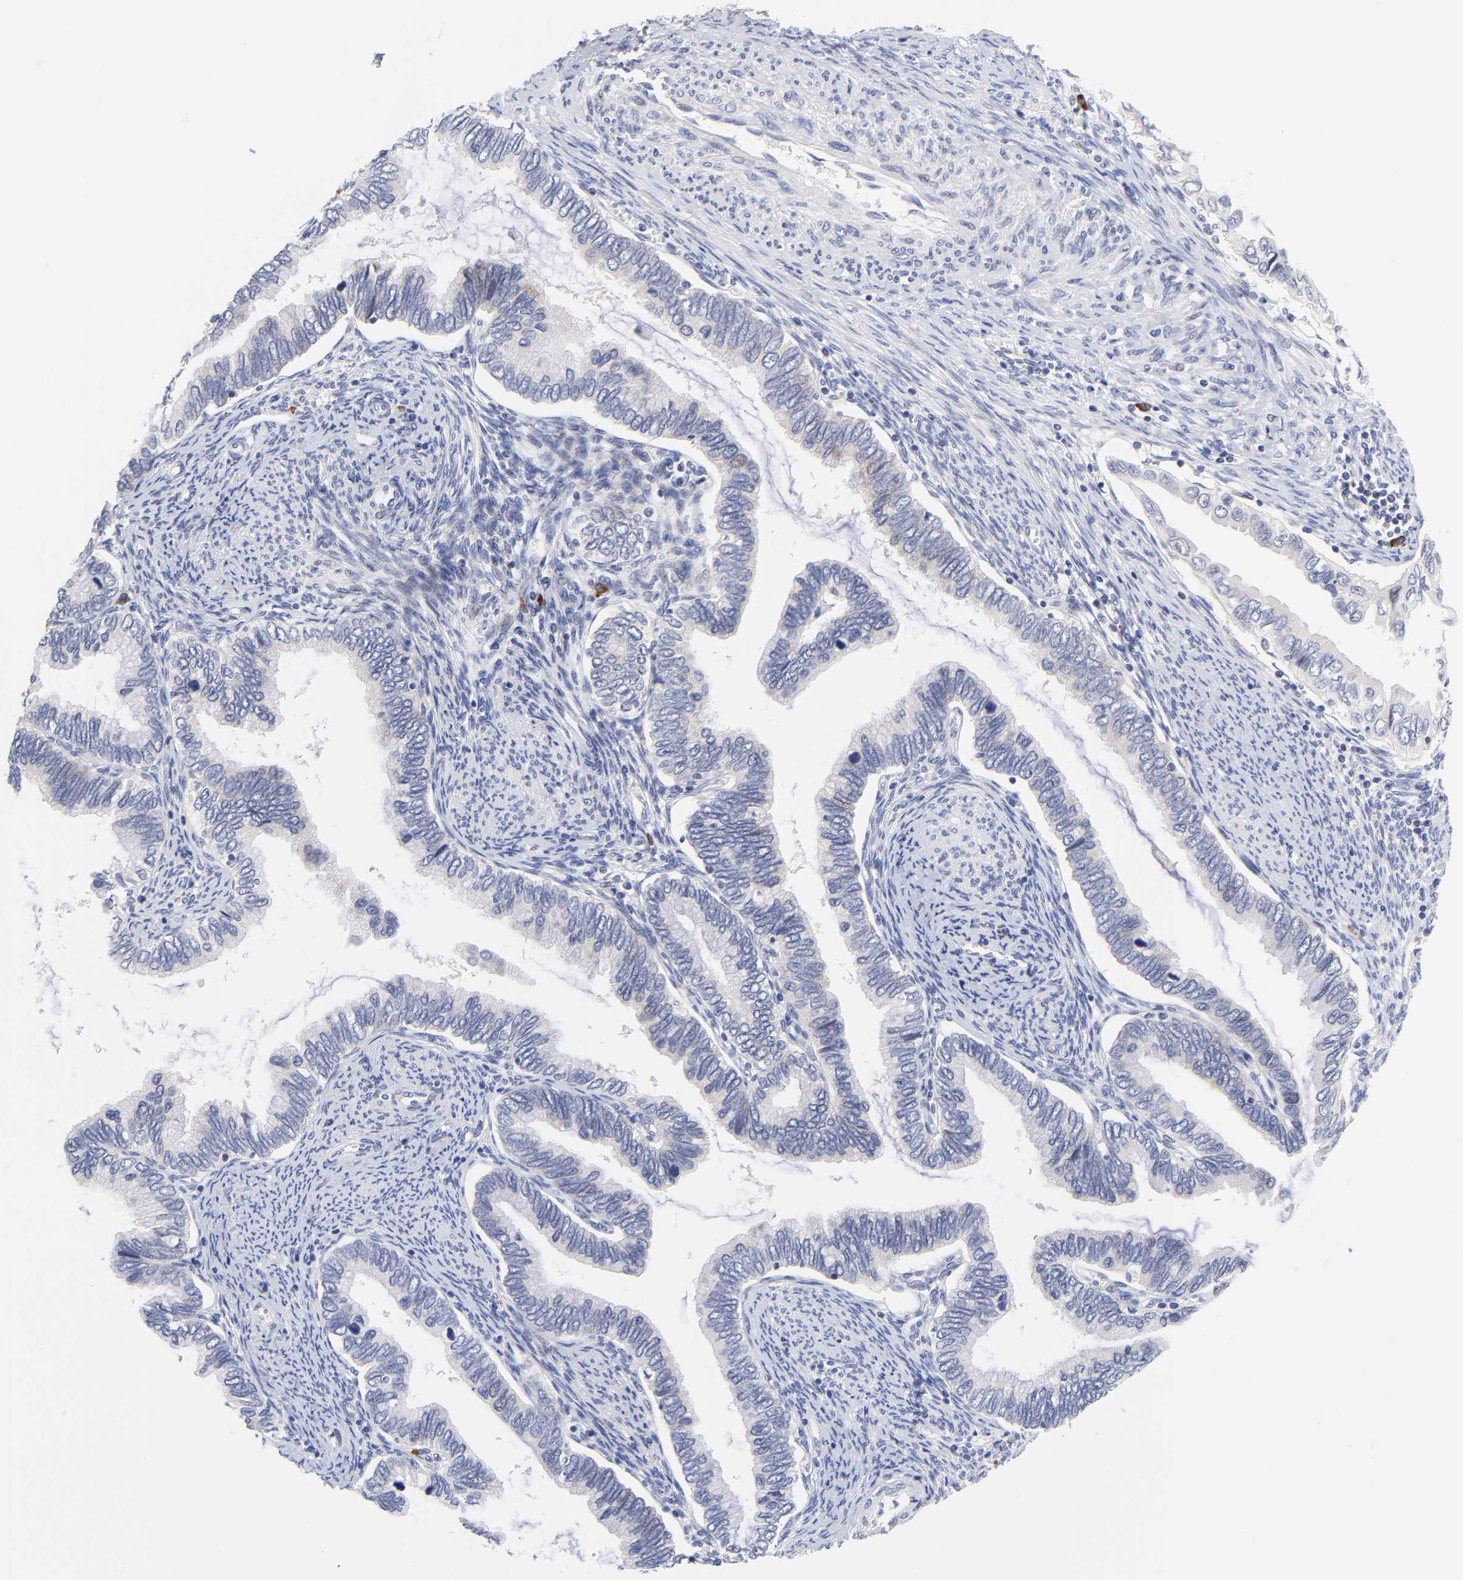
{"staining": {"intensity": "negative", "quantity": "none", "location": "none"}, "tissue": "cervical cancer", "cell_type": "Tumor cells", "image_type": "cancer", "snomed": [{"axis": "morphology", "description": "Adenocarcinoma, NOS"}, {"axis": "topography", "description": "Cervix"}], "caption": "This is an immunohistochemistry (IHC) image of cervical cancer. There is no staining in tumor cells.", "gene": "AFF2", "patient": {"sex": "female", "age": 49}}